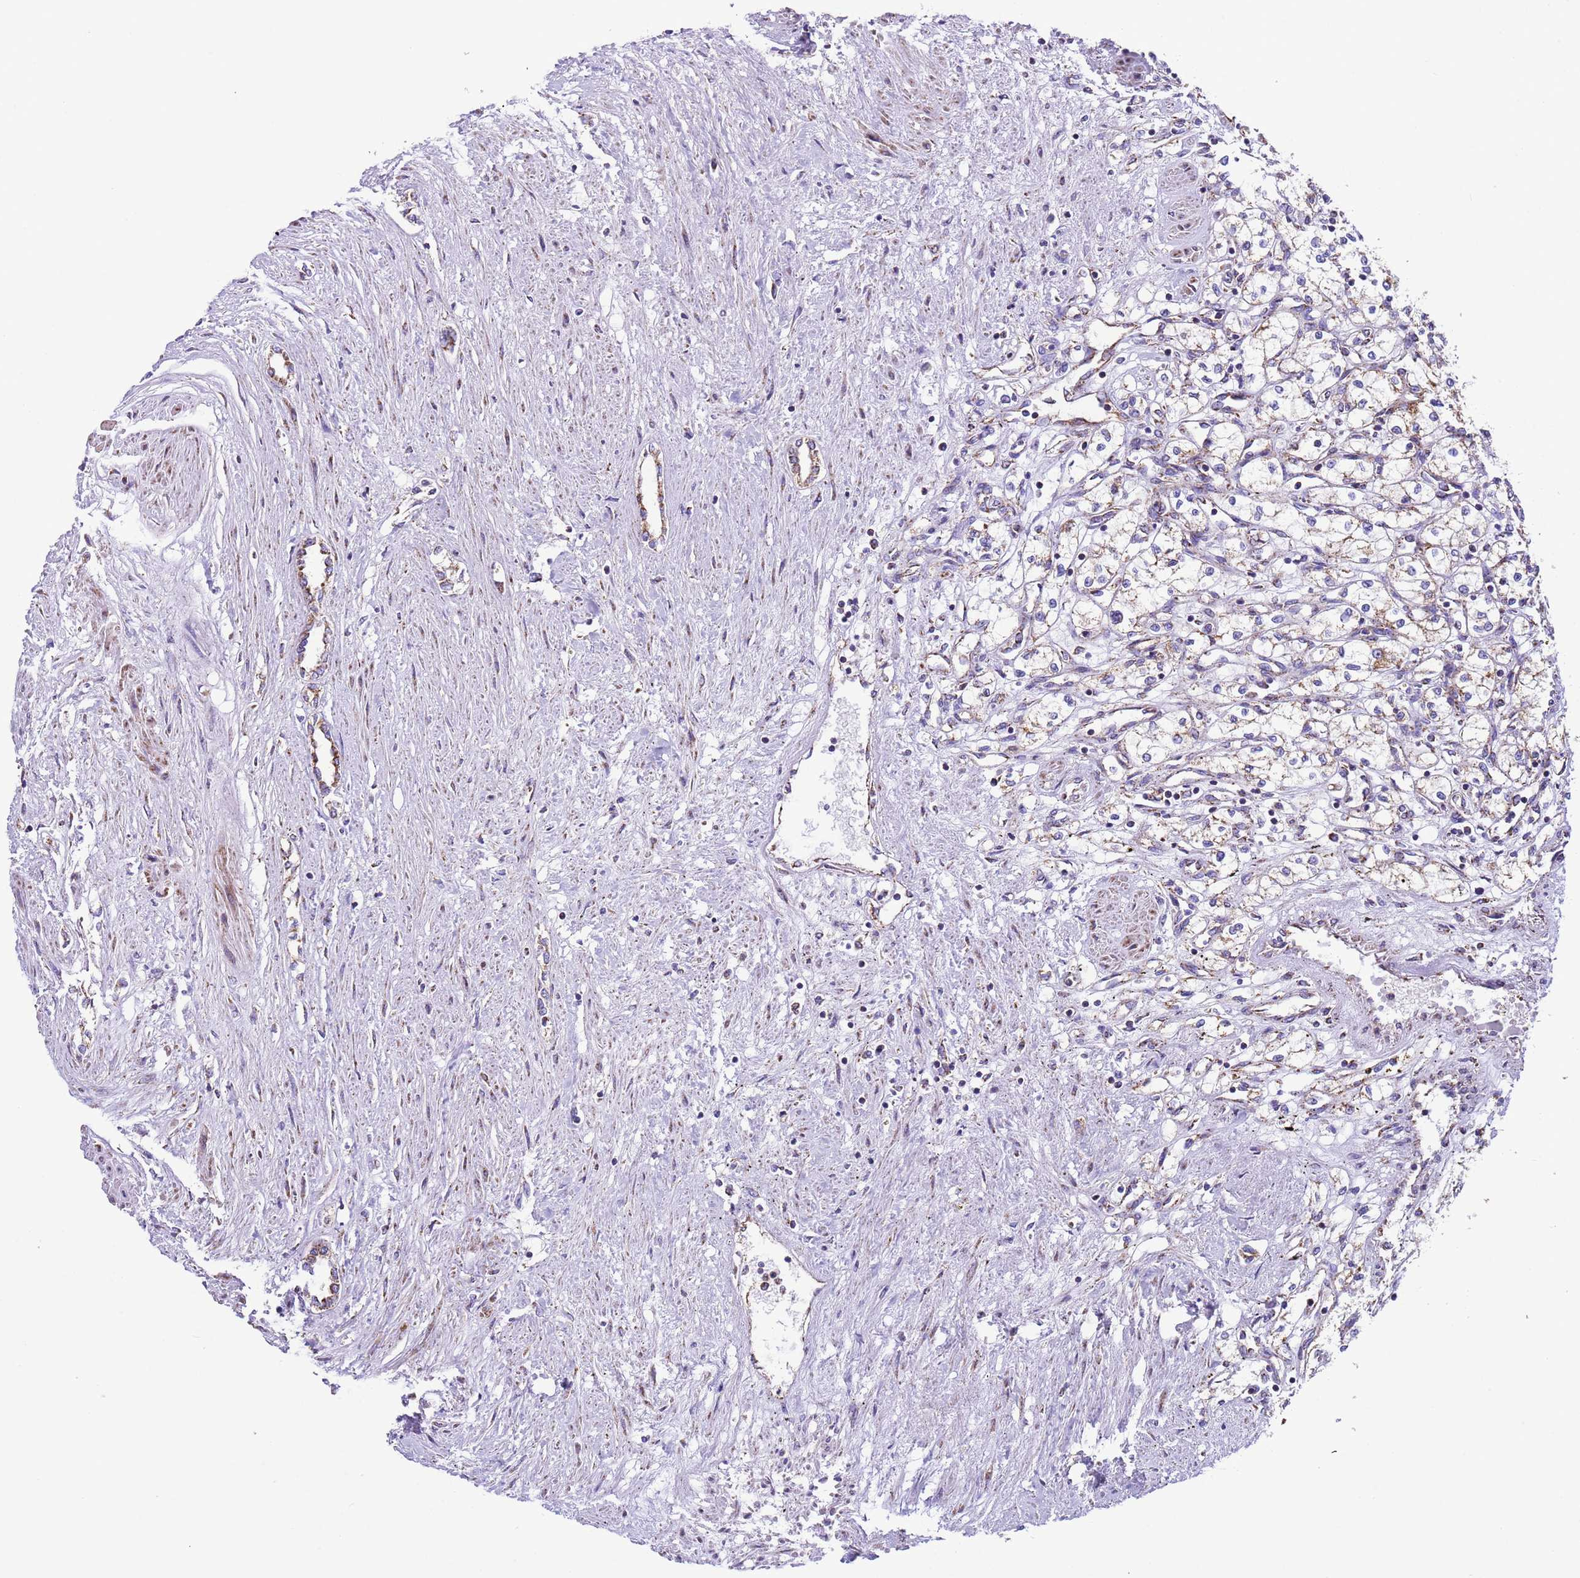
{"staining": {"intensity": "weak", "quantity": "25%-75%", "location": "cytoplasmic/membranous"}, "tissue": "renal cancer", "cell_type": "Tumor cells", "image_type": "cancer", "snomed": [{"axis": "morphology", "description": "Adenocarcinoma, NOS"}, {"axis": "topography", "description": "Kidney"}], "caption": "Protein analysis of renal cancer tissue demonstrates weak cytoplasmic/membranous staining in about 25%-75% of tumor cells. The staining is performed using DAB brown chromogen to label protein expression. The nuclei are counter-stained blue using hematoxylin.", "gene": "CCDC191", "patient": {"sex": "male", "age": 59}}